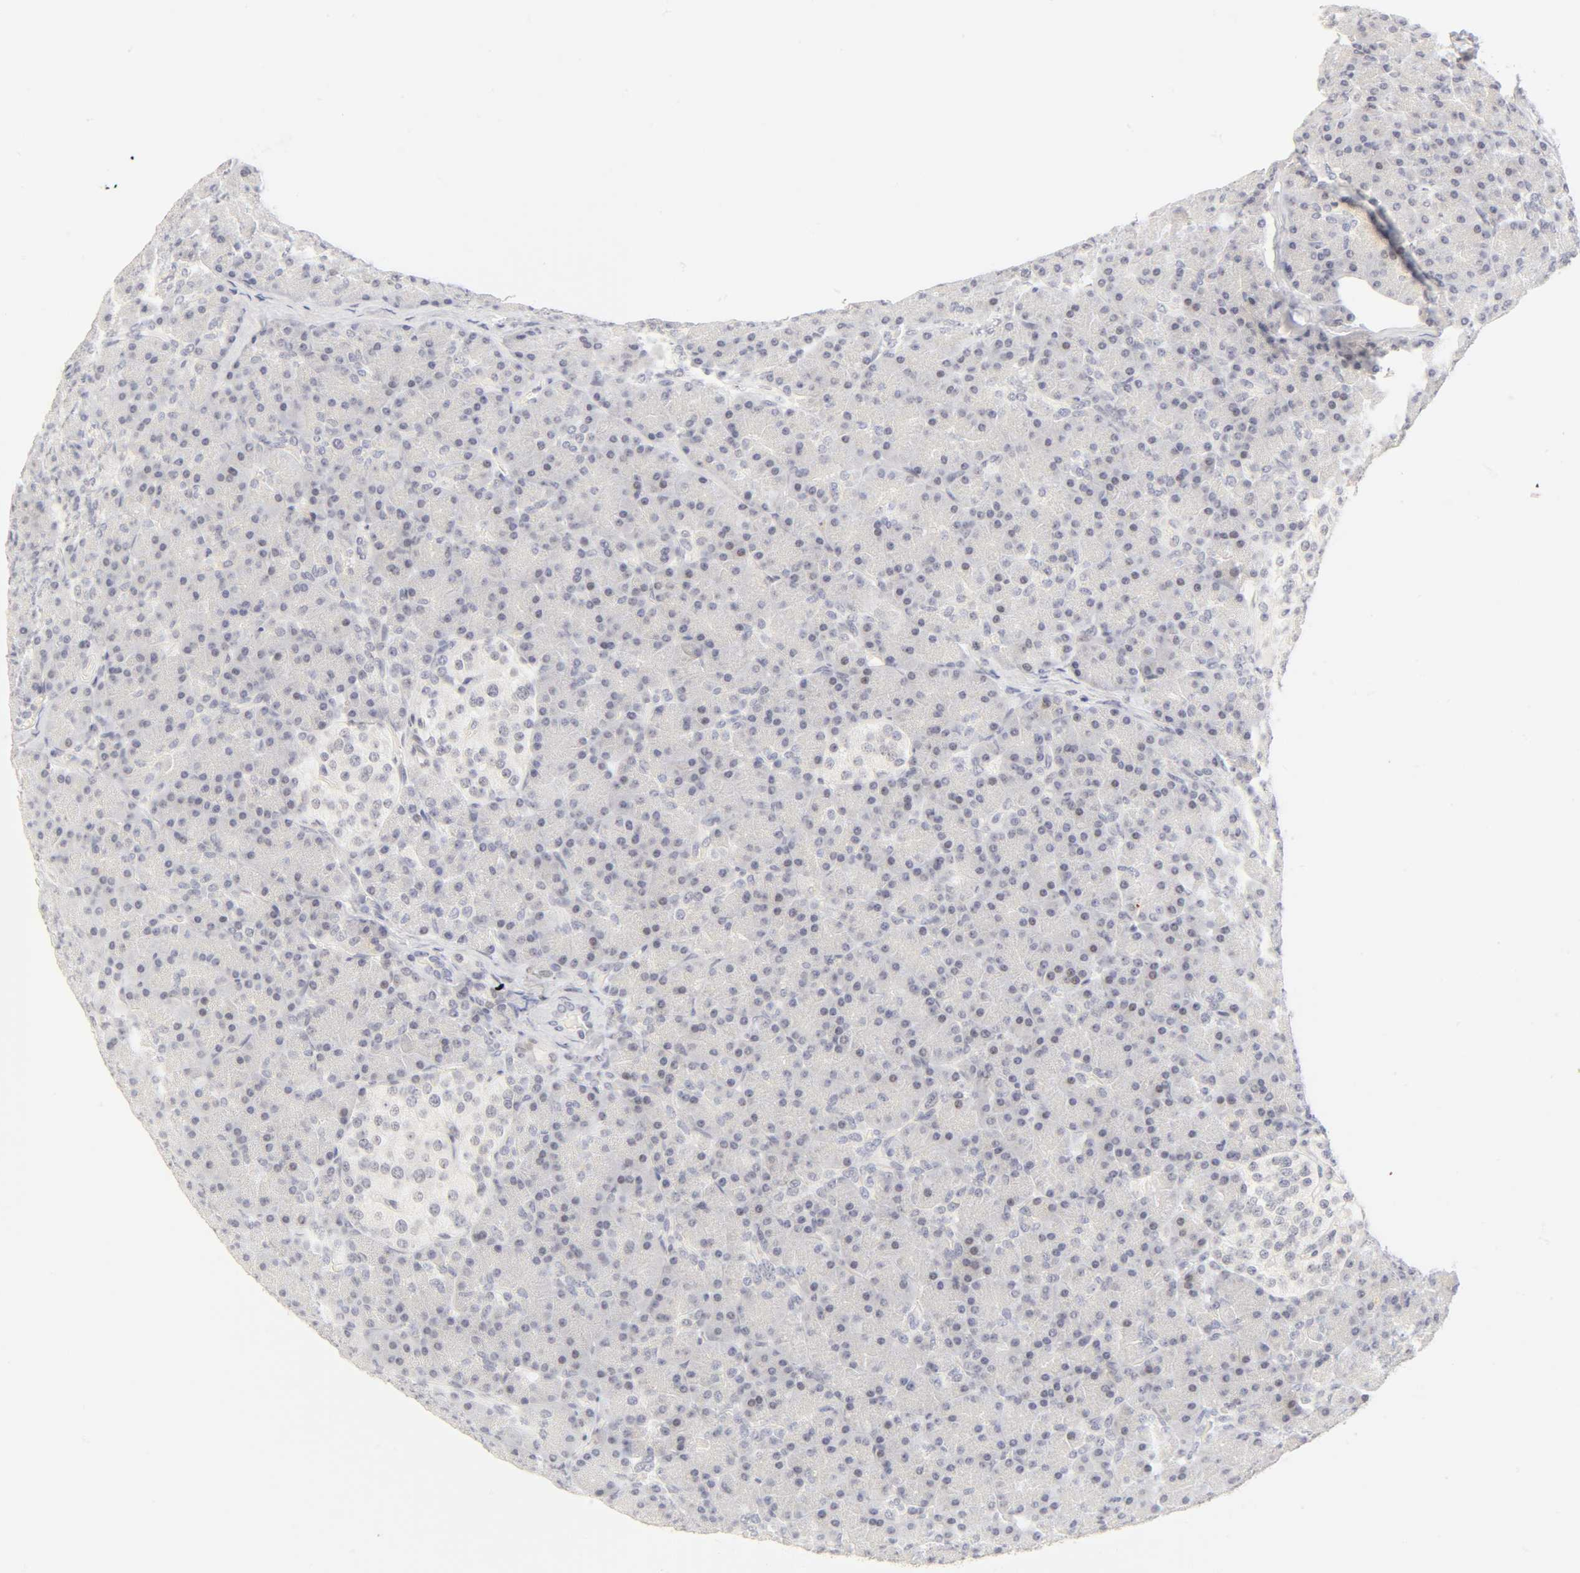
{"staining": {"intensity": "weak", "quantity": "<25%", "location": "nuclear"}, "tissue": "pancreas", "cell_type": "Exocrine glandular cells", "image_type": "normal", "snomed": [{"axis": "morphology", "description": "Normal tissue, NOS"}, {"axis": "topography", "description": "Pancreas"}], "caption": "IHC image of unremarkable human pancreas stained for a protein (brown), which reveals no expression in exocrine glandular cells.", "gene": "MNAT1", "patient": {"sex": "female", "age": 43}}